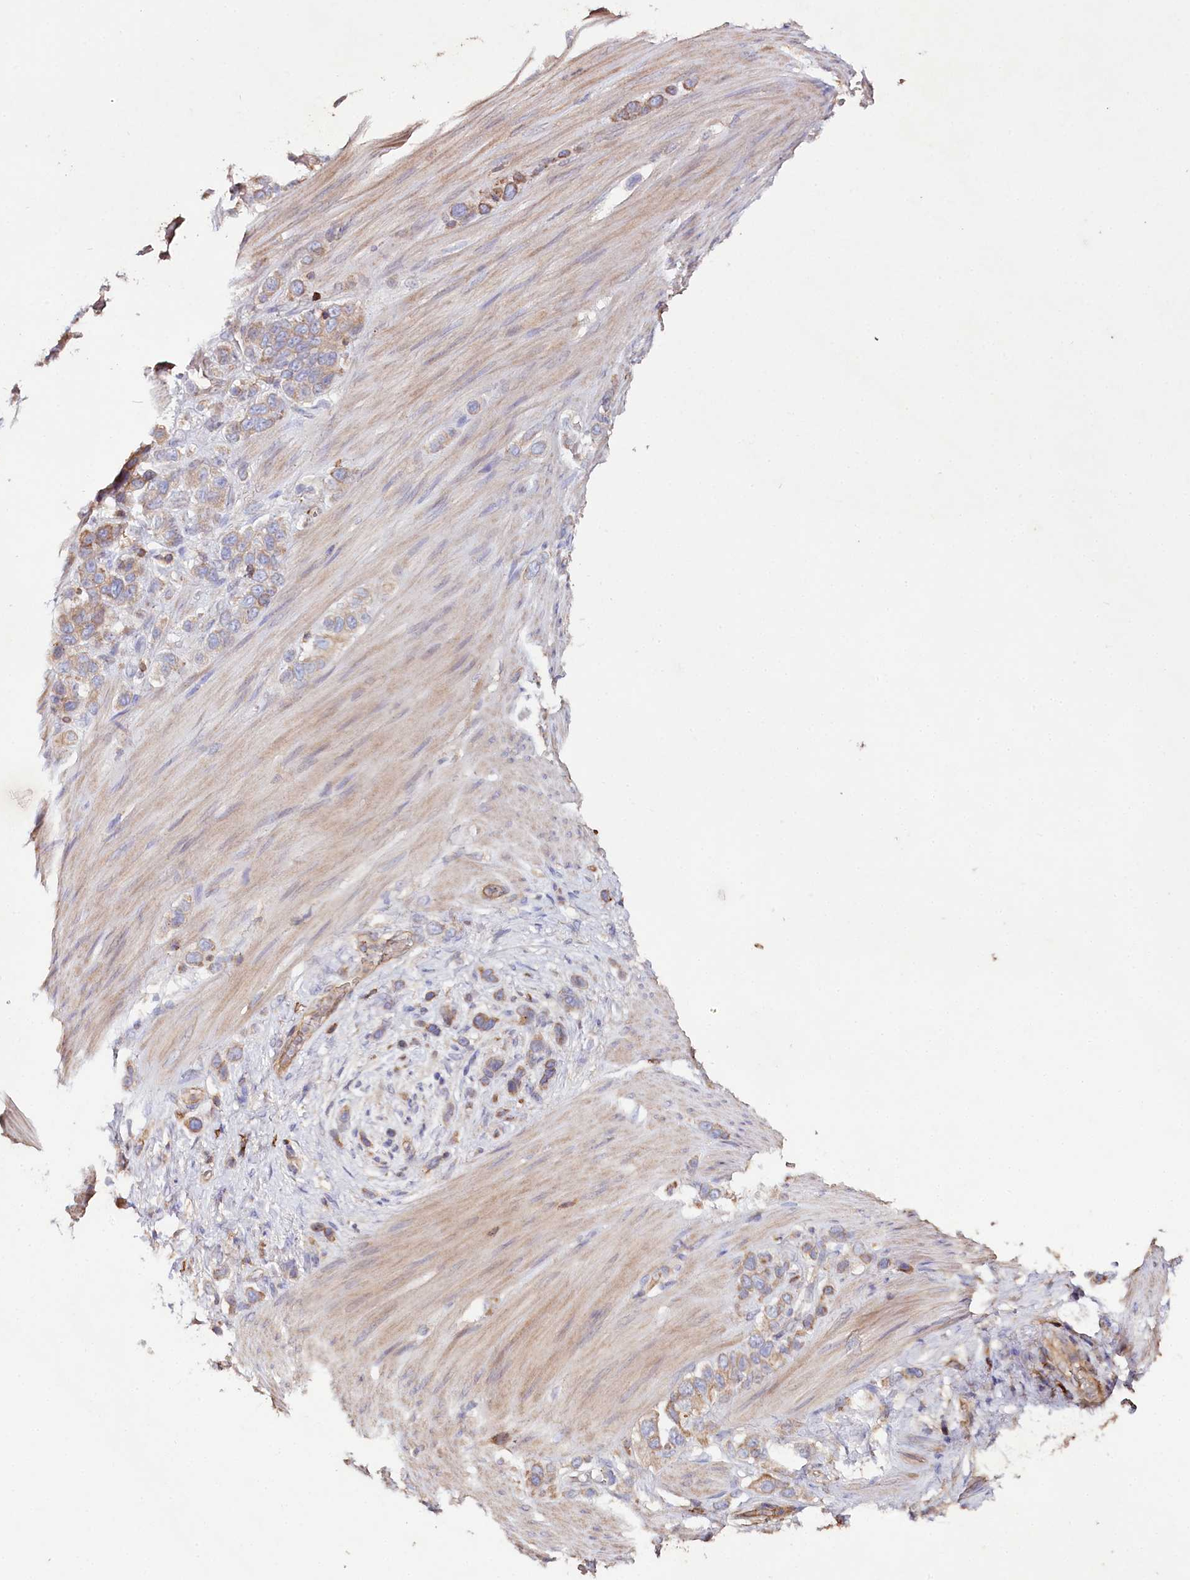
{"staining": {"intensity": "moderate", "quantity": "25%-75%", "location": "cytoplasmic/membranous"}, "tissue": "stomach cancer", "cell_type": "Tumor cells", "image_type": "cancer", "snomed": [{"axis": "morphology", "description": "Adenocarcinoma, NOS"}, {"axis": "morphology", "description": "Adenocarcinoma, High grade"}, {"axis": "topography", "description": "Stomach, upper"}, {"axis": "topography", "description": "Stomach, lower"}], "caption": "This photomicrograph shows IHC staining of human adenocarcinoma (high-grade) (stomach), with medium moderate cytoplasmic/membranous positivity in about 25%-75% of tumor cells.", "gene": "RBP5", "patient": {"sex": "female", "age": 65}}